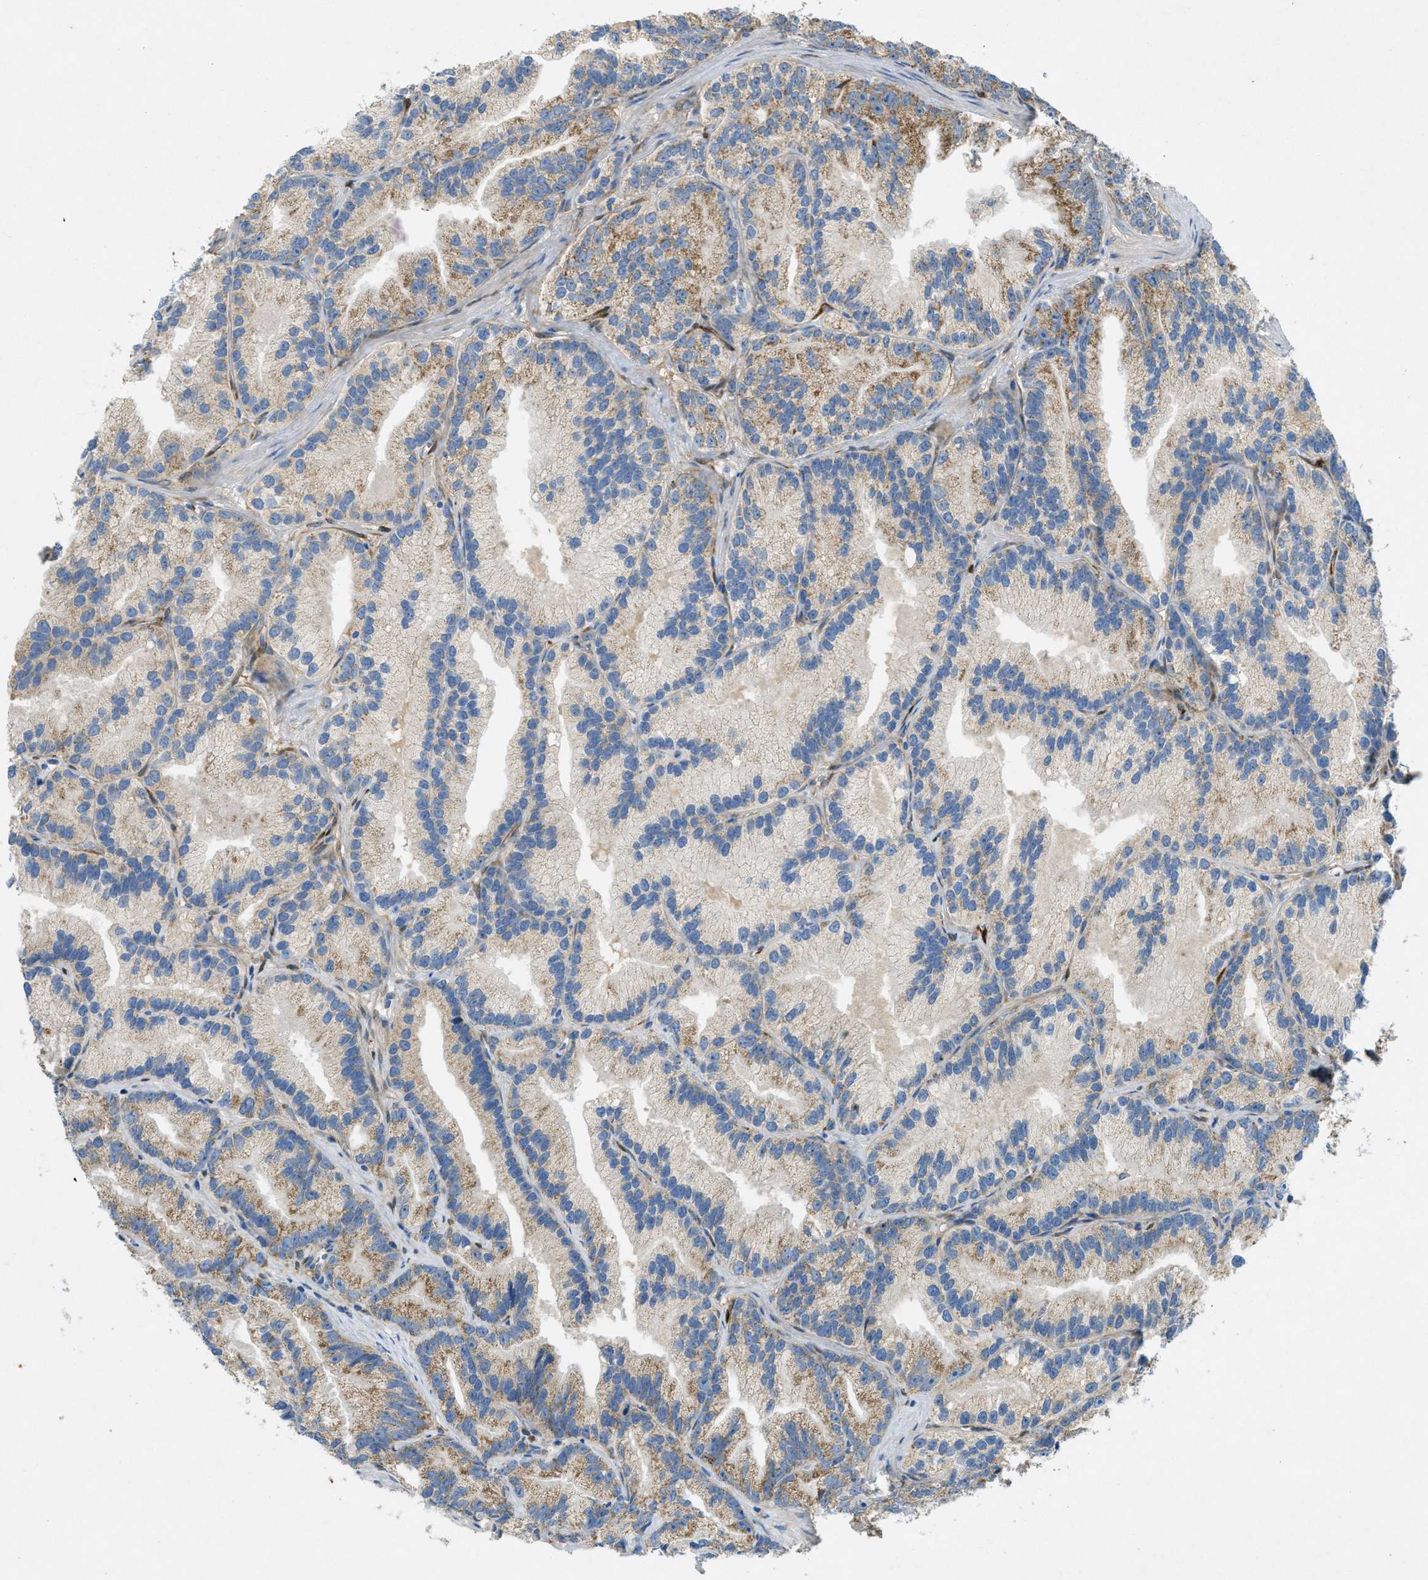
{"staining": {"intensity": "moderate", "quantity": ">75%", "location": "cytoplasmic/membranous"}, "tissue": "prostate cancer", "cell_type": "Tumor cells", "image_type": "cancer", "snomed": [{"axis": "morphology", "description": "Adenocarcinoma, Low grade"}, {"axis": "topography", "description": "Prostate"}], "caption": "The image displays a brown stain indicating the presence of a protein in the cytoplasmic/membranous of tumor cells in low-grade adenocarcinoma (prostate). The protein is shown in brown color, while the nuclei are stained blue.", "gene": "CYGB", "patient": {"sex": "male", "age": 89}}